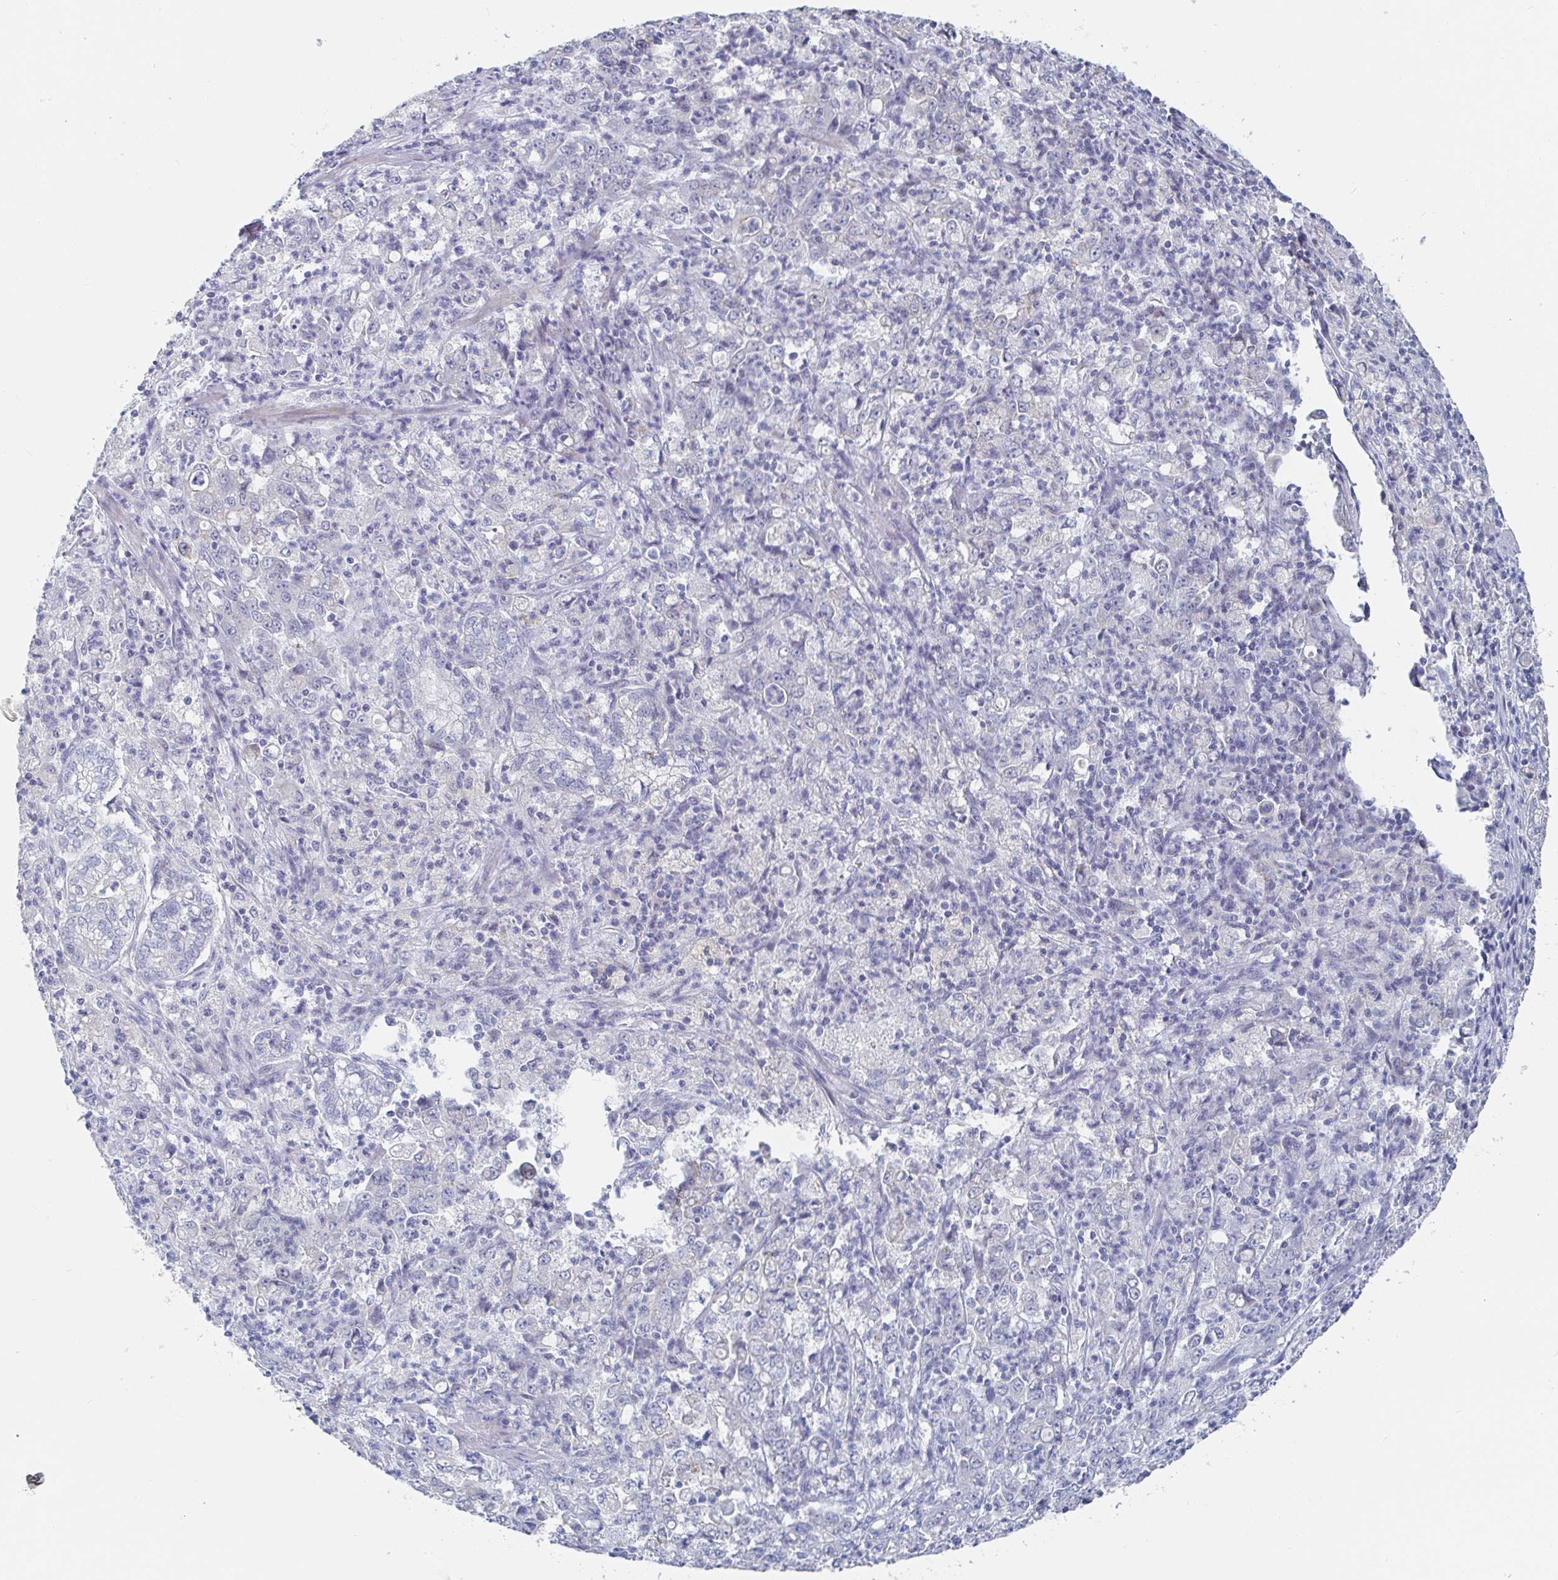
{"staining": {"intensity": "negative", "quantity": "none", "location": "none"}, "tissue": "stomach cancer", "cell_type": "Tumor cells", "image_type": "cancer", "snomed": [{"axis": "morphology", "description": "Adenocarcinoma, NOS"}, {"axis": "topography", "description": "Stomach, lower"}], "caption": "A photomicrograph of human stomach cancer is negative for staining in tumor cells. (DAB (3,3'-diaminobenzidine) immunohistochemistry with hematoxylin counter stain).", "gene": "ZNF430", "patient": {"sex": "female", "age": 71}}